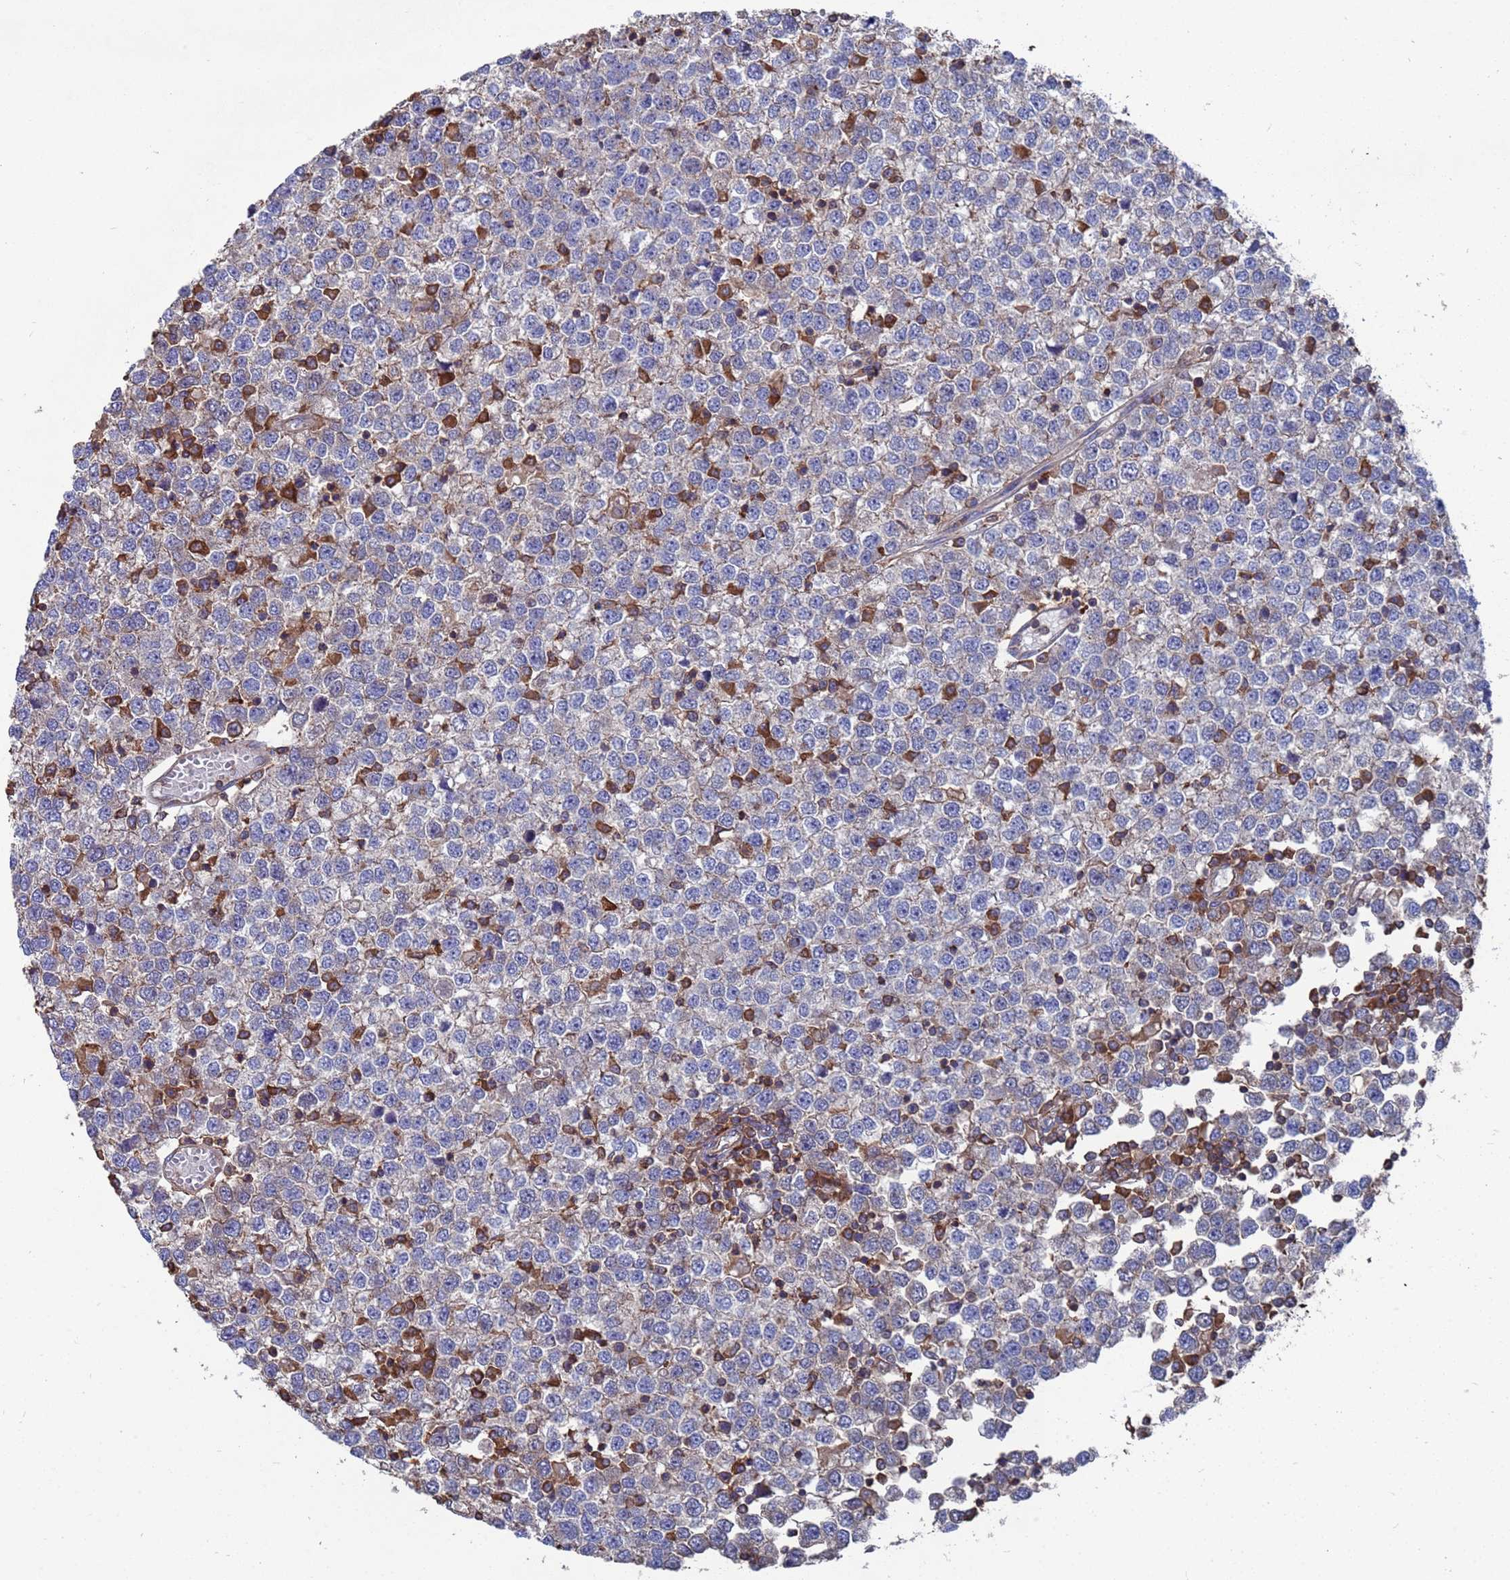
{"staining": {"intensity": "negative", "quantity": "none", "location": "none"}, "tissue": "testis cancer", "cell_type": "Tumor cells", "image_type": "cancer", "snomed": [{"axis": "morphology", "description": "Seminoma, NOS"}, {"axis": "topography", "description": "Testis"}], "caption": "The immunohistochemistry micrograph has no significant staining in tumor cells of testis cancer (seminoma) tissue.", "gene": "PYCR1", "patient": {"sex": "male", "age": 65}}